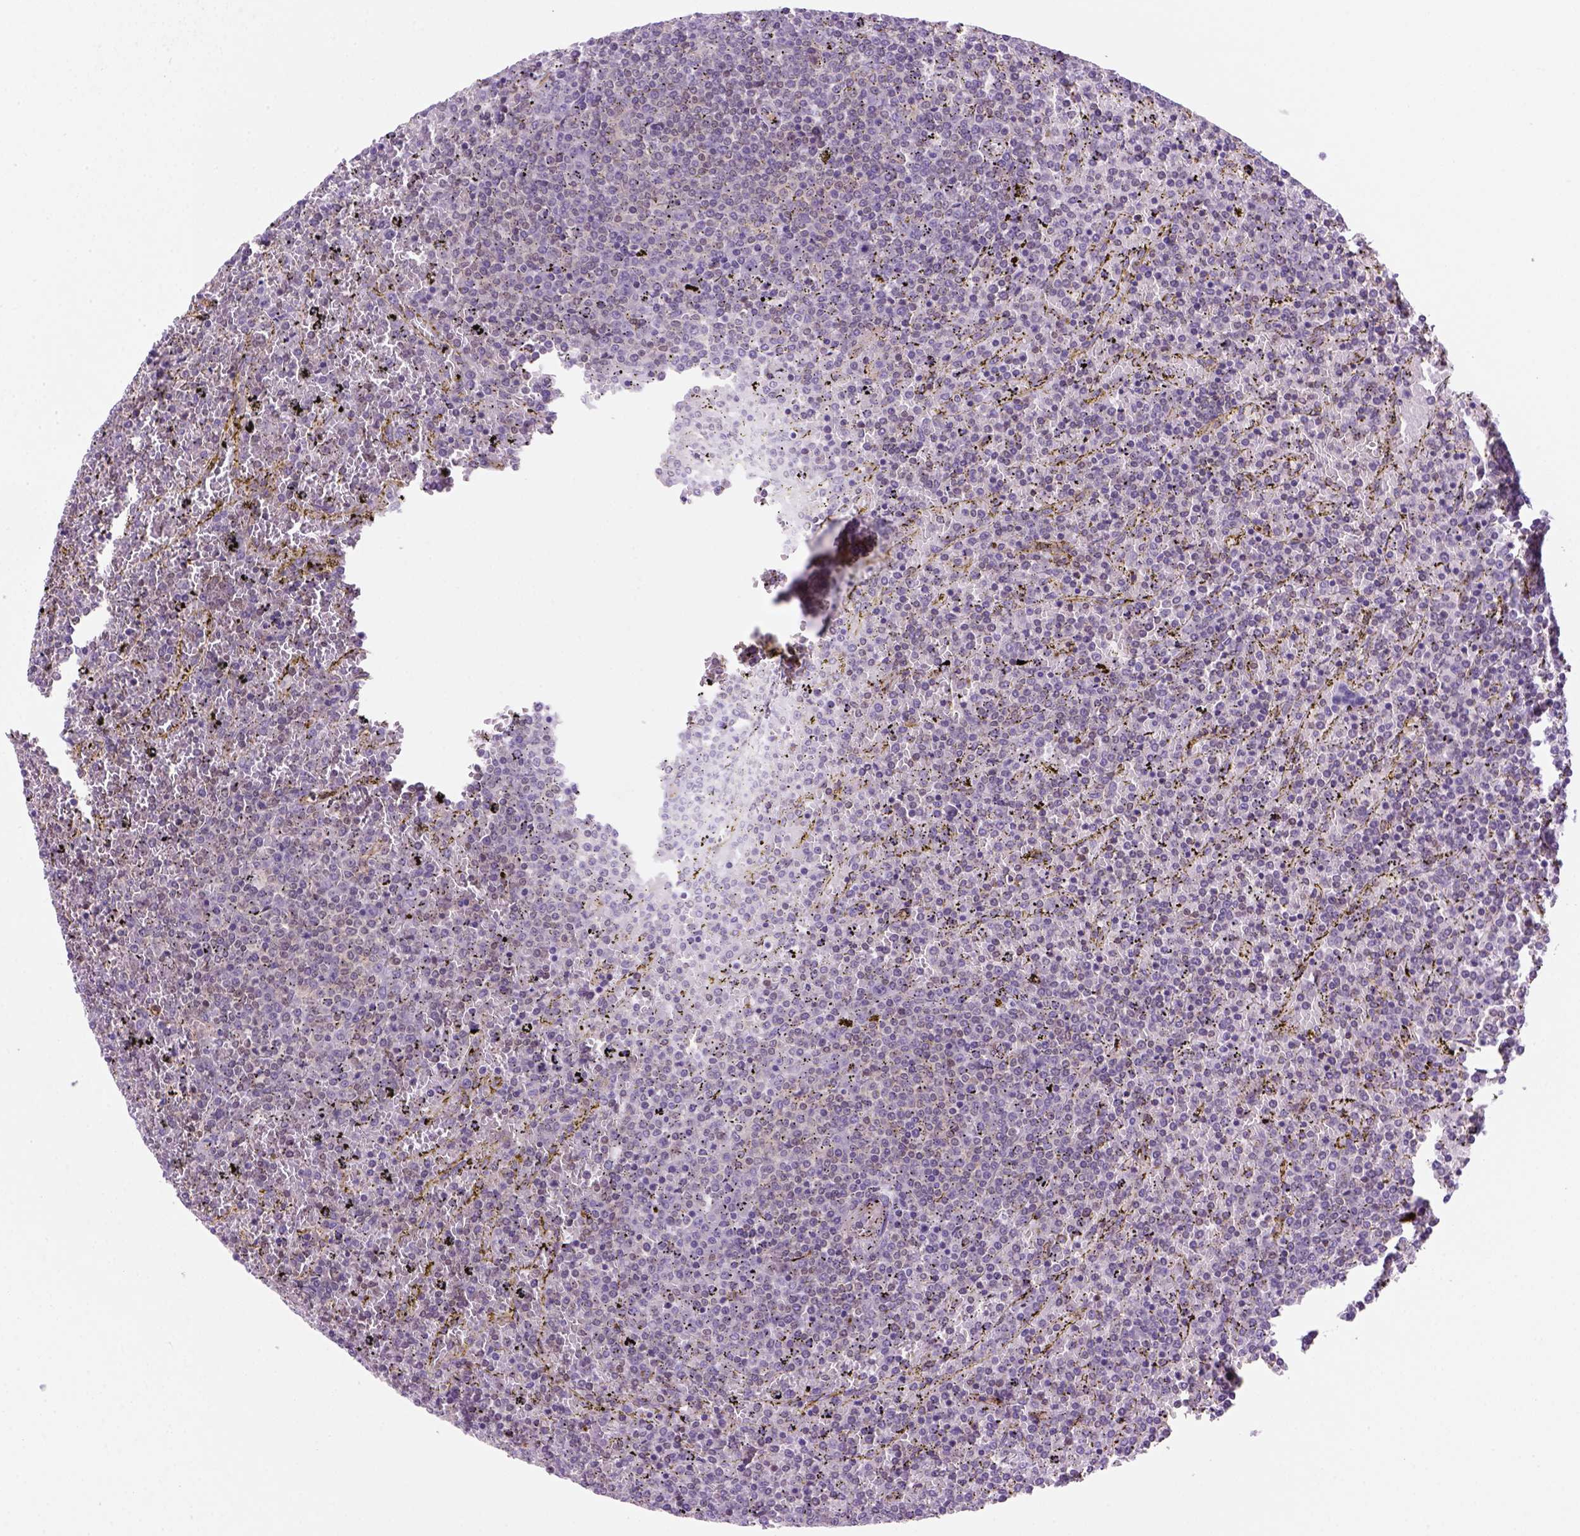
{"staining": {"intensity": "negative", "quantity": "none", "location": "none"}, "tissue": "lymphoma", "cell_type": "Tumor cells", "image_type": "cancer", "snomed": [{"axis": "morphology", "description": "Malignant lymphoma, non-Hodgkin's type, Low grade"}, {"axis": "topography", "description": "Spleen"}], "caption": "Immunohistochemical staining of lymphoma displays no significant staining in tumor cells. (DAB IHC visualized using brightfield microscopy, high magnification).", "gene": "MGMT", "patient": {"sex": "female", "age": 77}}